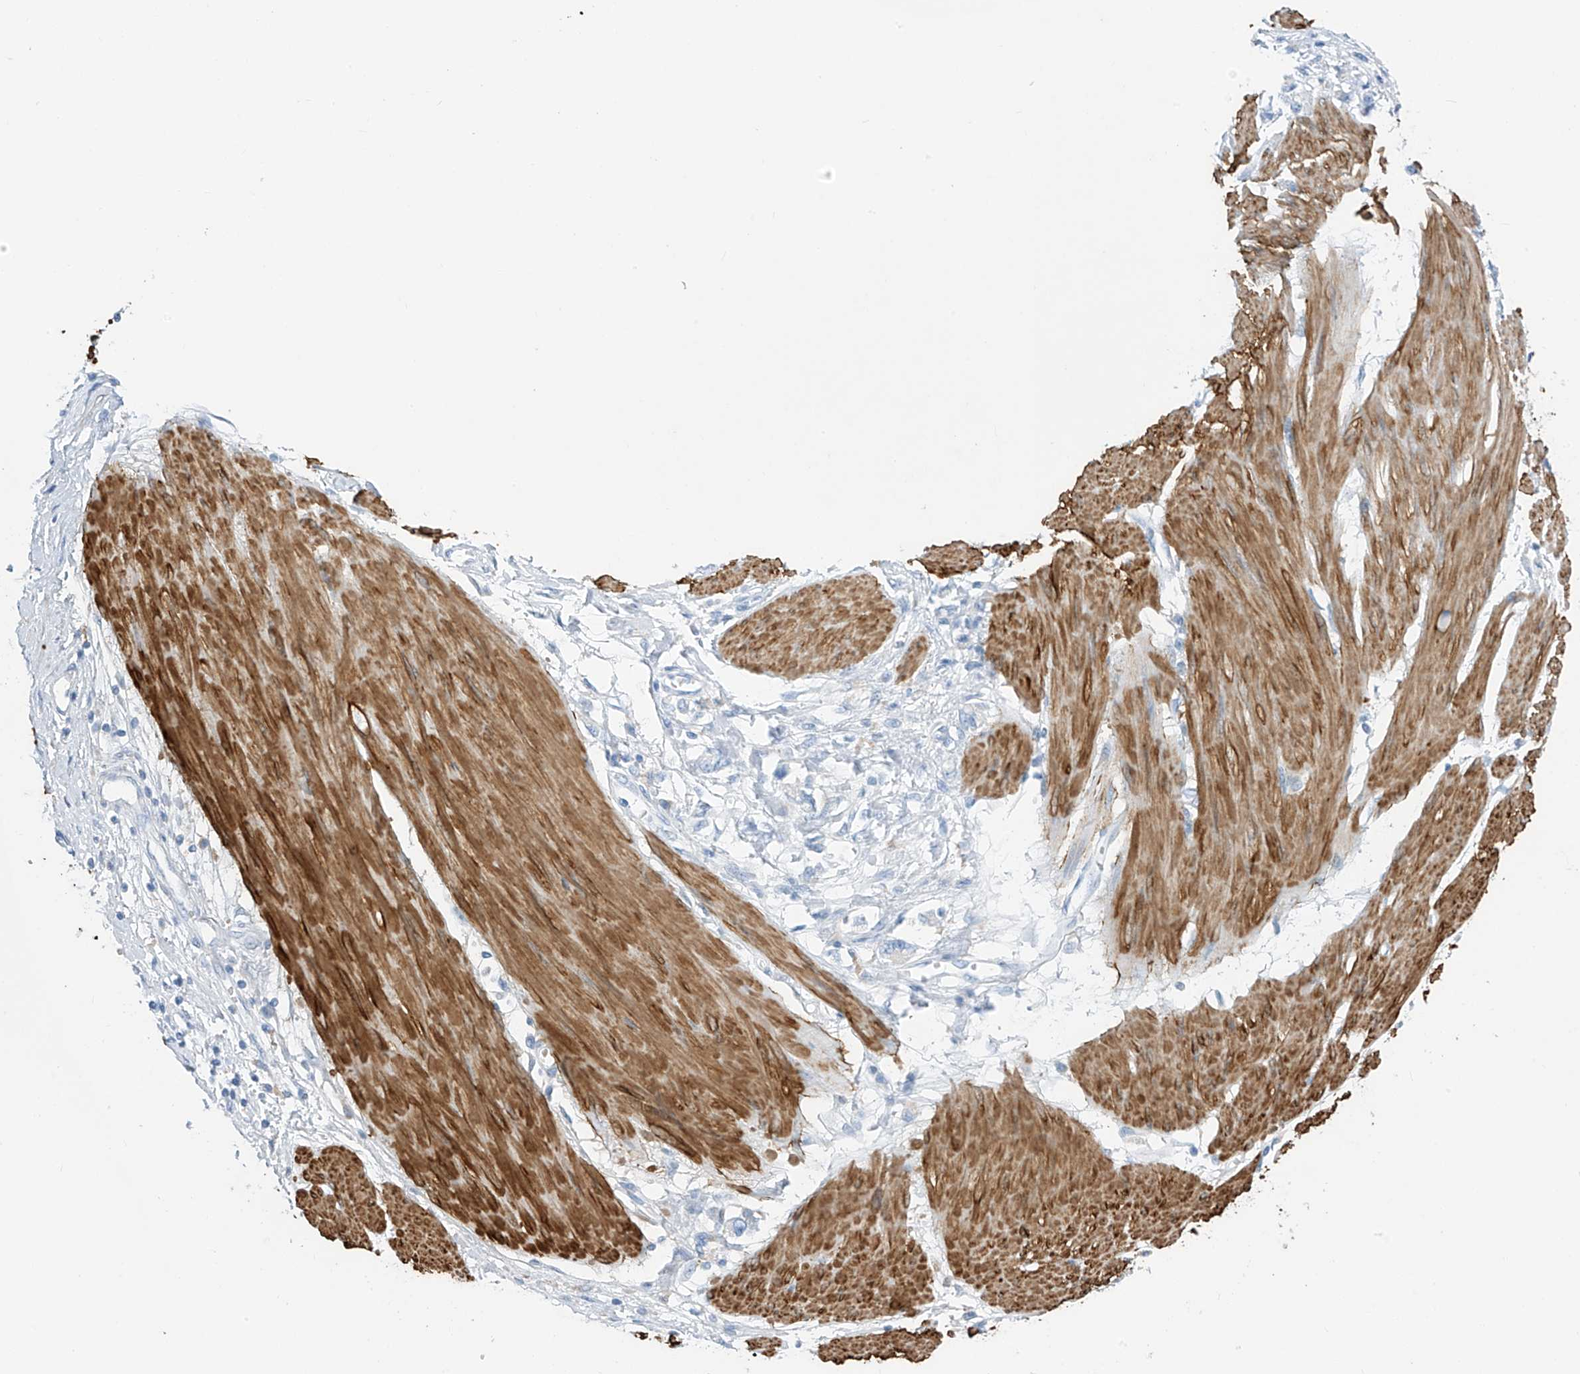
{"staining": {"intensity": "negative", "quantity": "none", "location": "none"}, "tissue": "stomach cancer", "cell_type": "Tumor cells", "image_type": "cancer", "snomed": [{"axis": "morphology", "description": "Adenocarcinoma, NOS"}, {"axis": "topography", "description": "Stomach"}], "caption": "Micrograph shows no protein positivity in tumor cells of stomach cancer tissue.", "gene": "GLMP", "patient": {"sex": "female", "age": 76}}